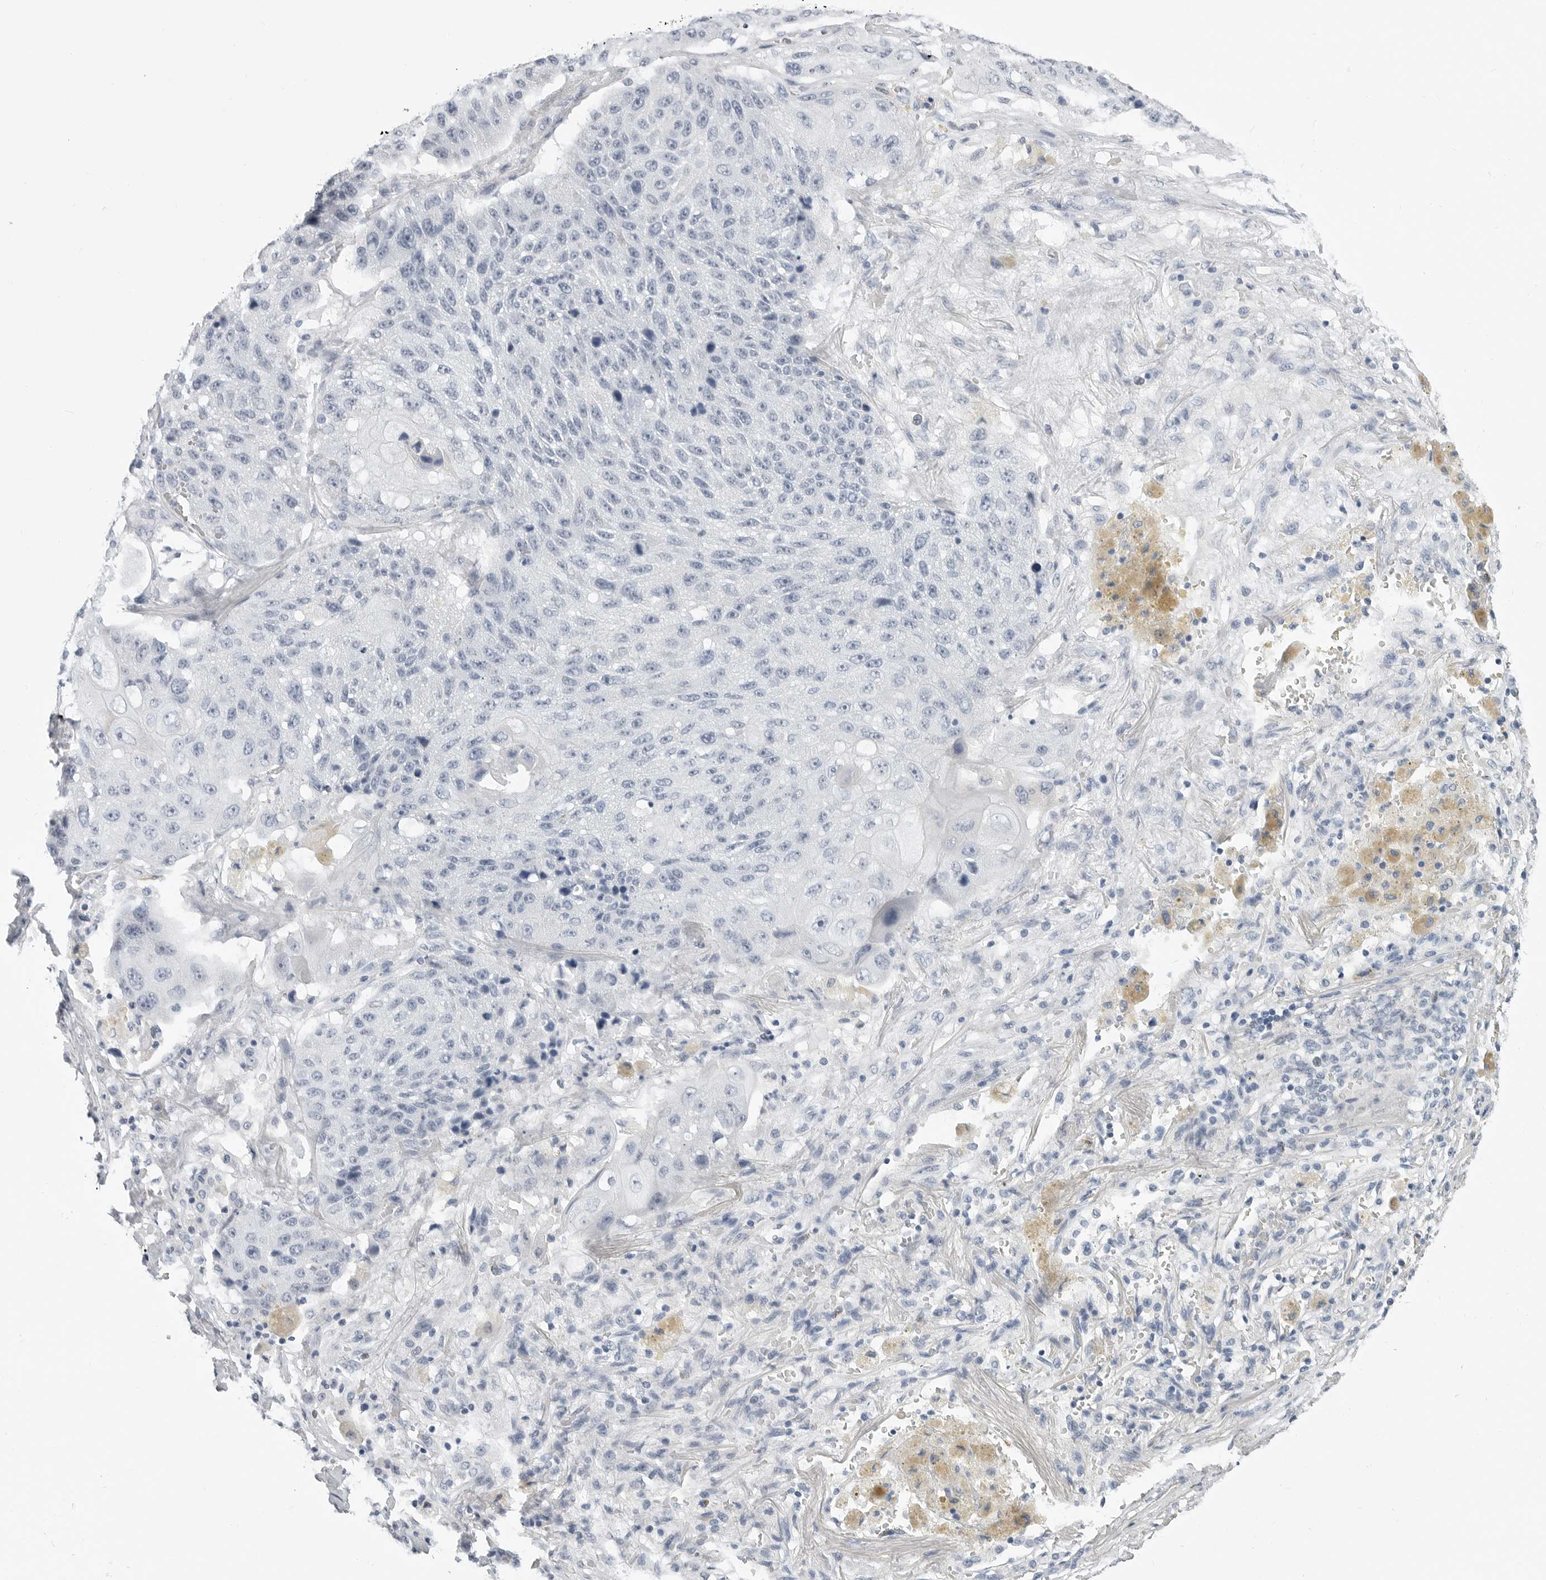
{"staining": {"intensity": "negative", "quantity": "none", "location": "none"}, "tissue": "lung cancer", "cell_type": "Tumor cells", "image_type": "cancer", "snomed": [{"axis": "morphology", "description": "Squamous cell carcinoma, NOS"}, {"axis": "topography", "description": "Lung"}], "caption": "The IHC photomicrograph has no significant expression in tumor cells of squamous cell carcinoma (lung) tissue.", "gene": "PLN", "patient": {"sex": "male", "age": 61}}